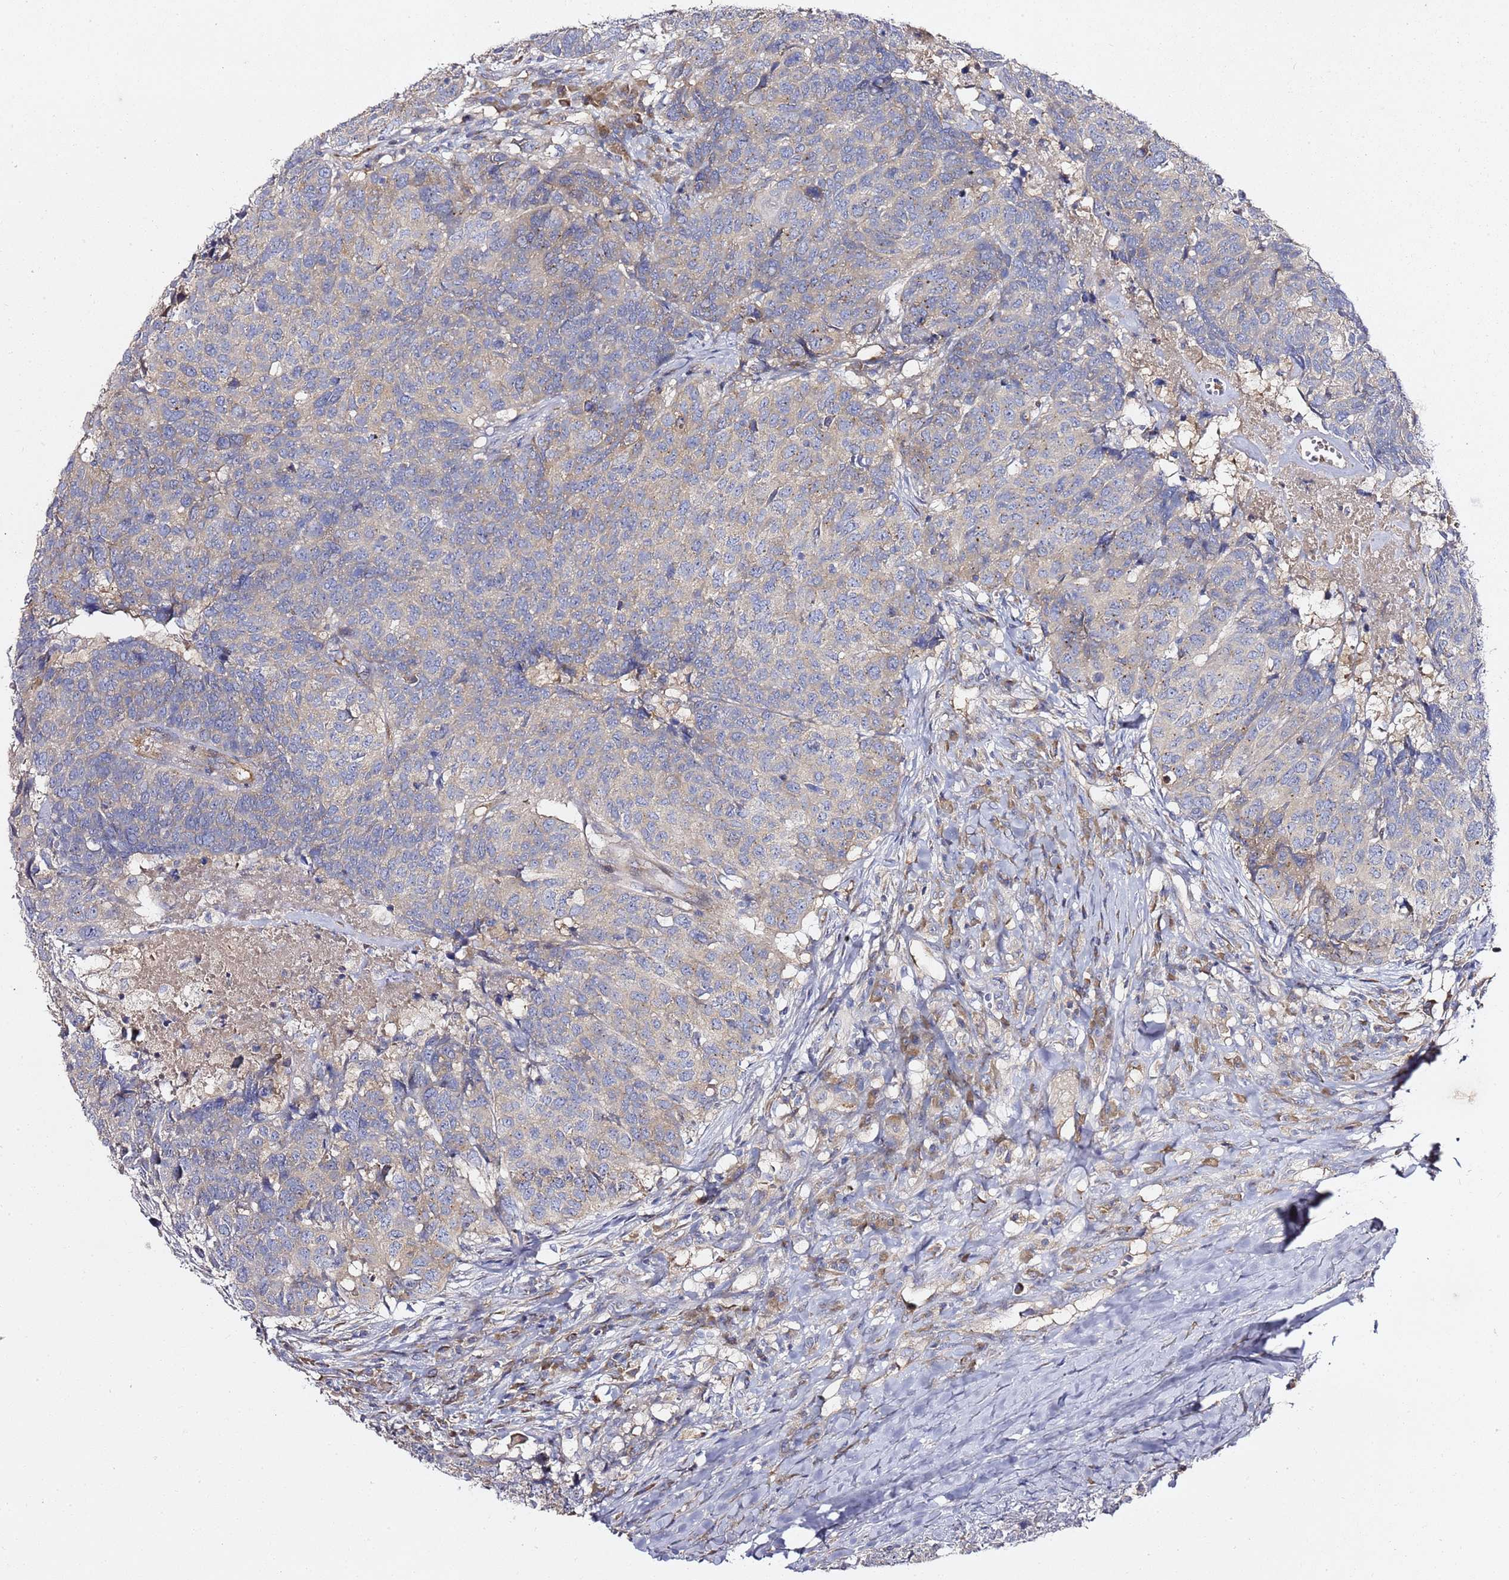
{"staining": {"intensity": "weak", "quantity": "<25%", "location": "cytoplasmic/membranous"}, "tissue": "head and neck cancer", "cell_type": "Tumor cells", "image_type": "cancer", "snomed": [{"axis": "morphology", "description": "Normal tissue, NOS"}, {"axis": "morphology", "description": "Squamous cell carcinoma, NOS"}, {"axis": "topography", "description": "Skeletal muscle"}, {"axis": "topography", "description": "Vascular tissue"}, {"axis": "topography", "description": "Peripheral nerve tissue"}, {"axis": "topography", "description": "Head-Neck"}], "caption": "This is an IHC image of human head and neck squamous cell carcinoma. There is no expression in tumor cells.", "gene": "EPS8L1", "patient": {"sex": "male", "age": 66}}